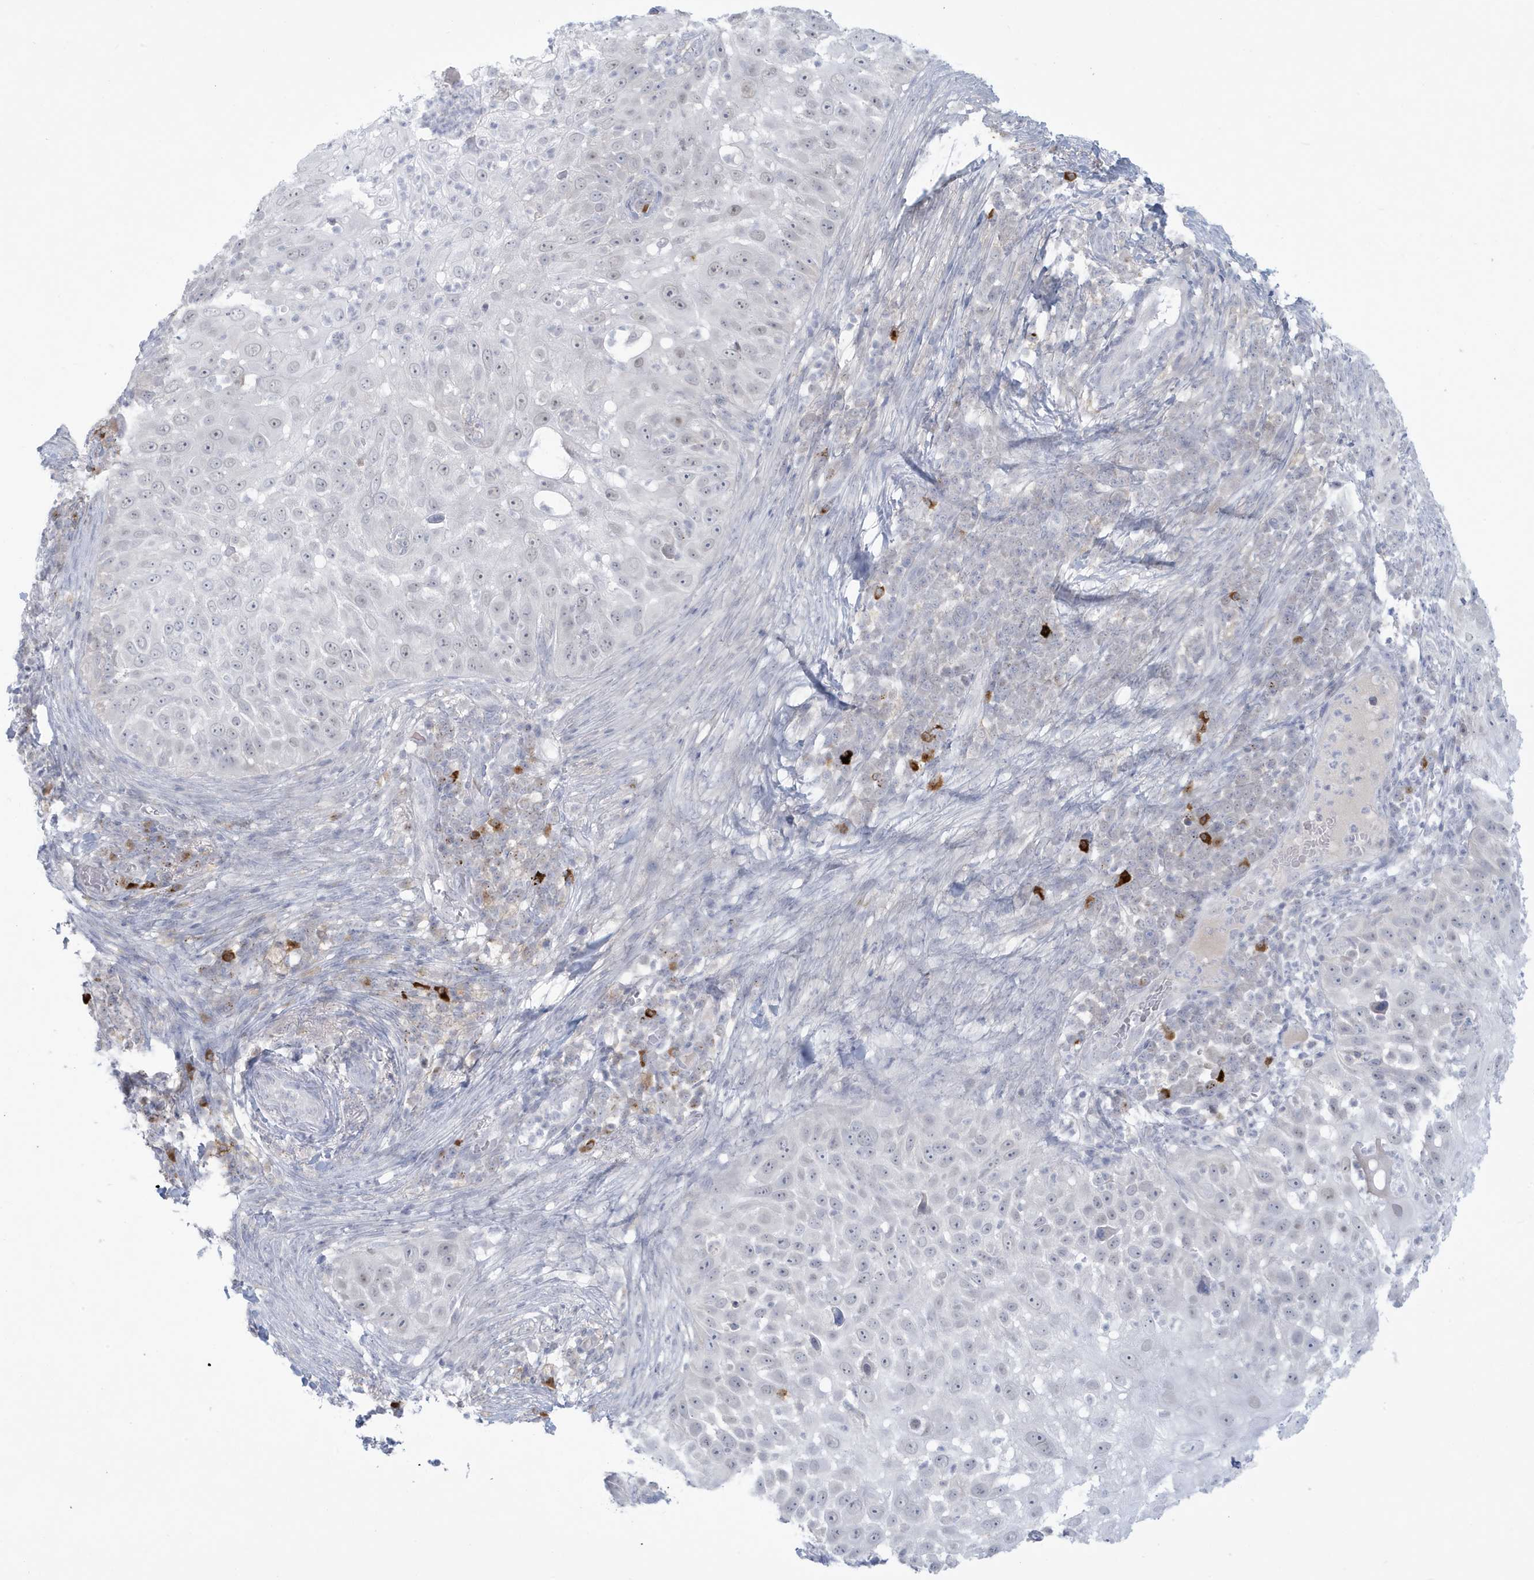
{"staining": {"intensity": "negative", "quantity": "none", "location": "none"}, "tissue": "skin cancer", "cell_type": "Tumor cells", "image_type": "cancer", "snomed": [{"axis": "morphology", "description": "Squamous cell carcinoma, NOS"}, {"axis": "topography", "description": "Skin"}], "caption": "Skin cancer was stained to show a protein in brown. There is no significant positivity in tumor cells.", "gene": "HERC6", "patient": {"sex": "female", "age": 44}}